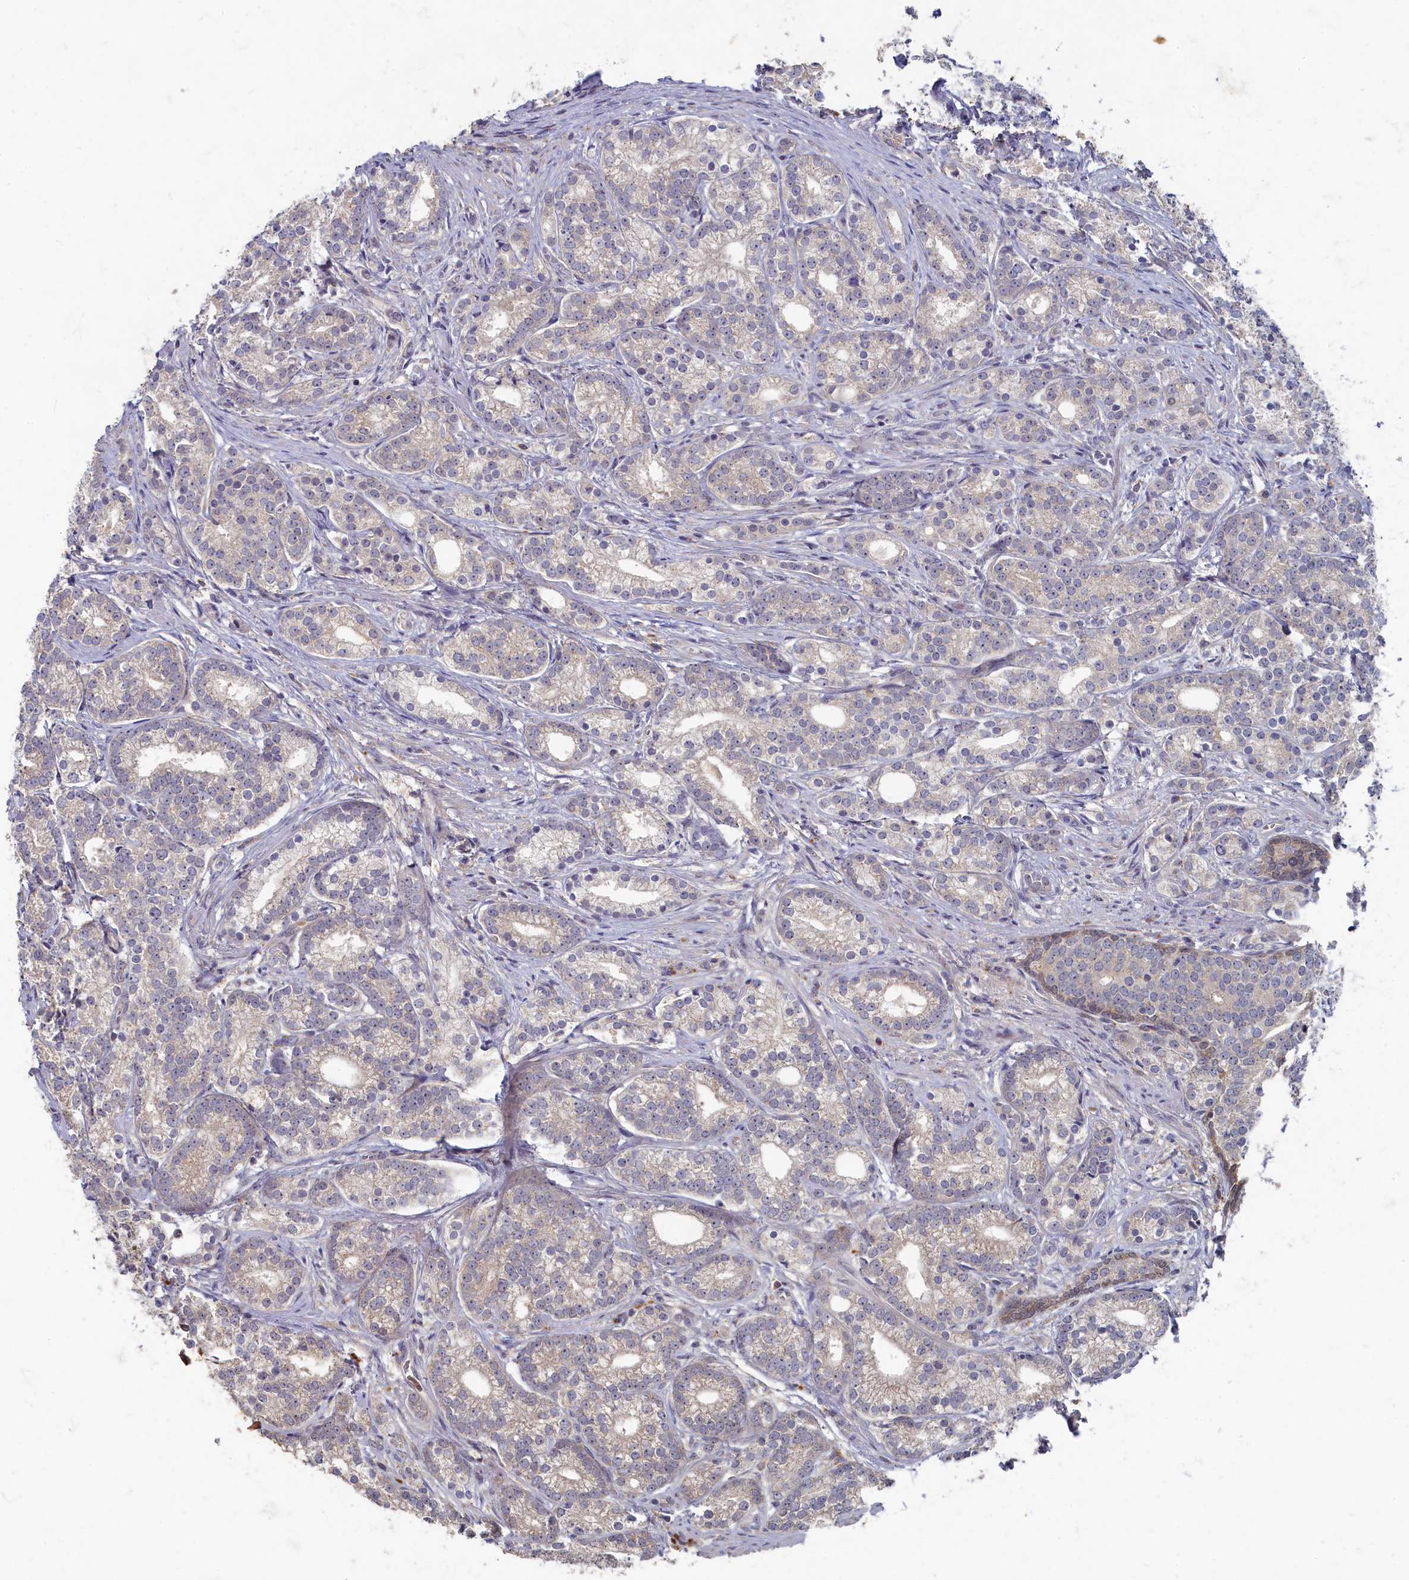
{"staining": {"intensity": "moderate", "quantity": "25%-75%", "location": "cytoplasmic/membranous"}, "tissue": "prostate cancer", "cell_type": "Tumor cells", "image_type": "cancer", "snomed": [{"axis": "morphology", "description": "Adenocarcinoma, Low grade"}, {"axis": "topography", "description": "Prostate"}], "caption": "Brown immunohistochemical staining in prostate adenocarcinoma (low-grade) demonstrates moderate cytoplasmic/membranous expression in about 25%-75% of tumor cells.", "gene": "HUNK", "patient": {"sex": "male", "age": 71}}